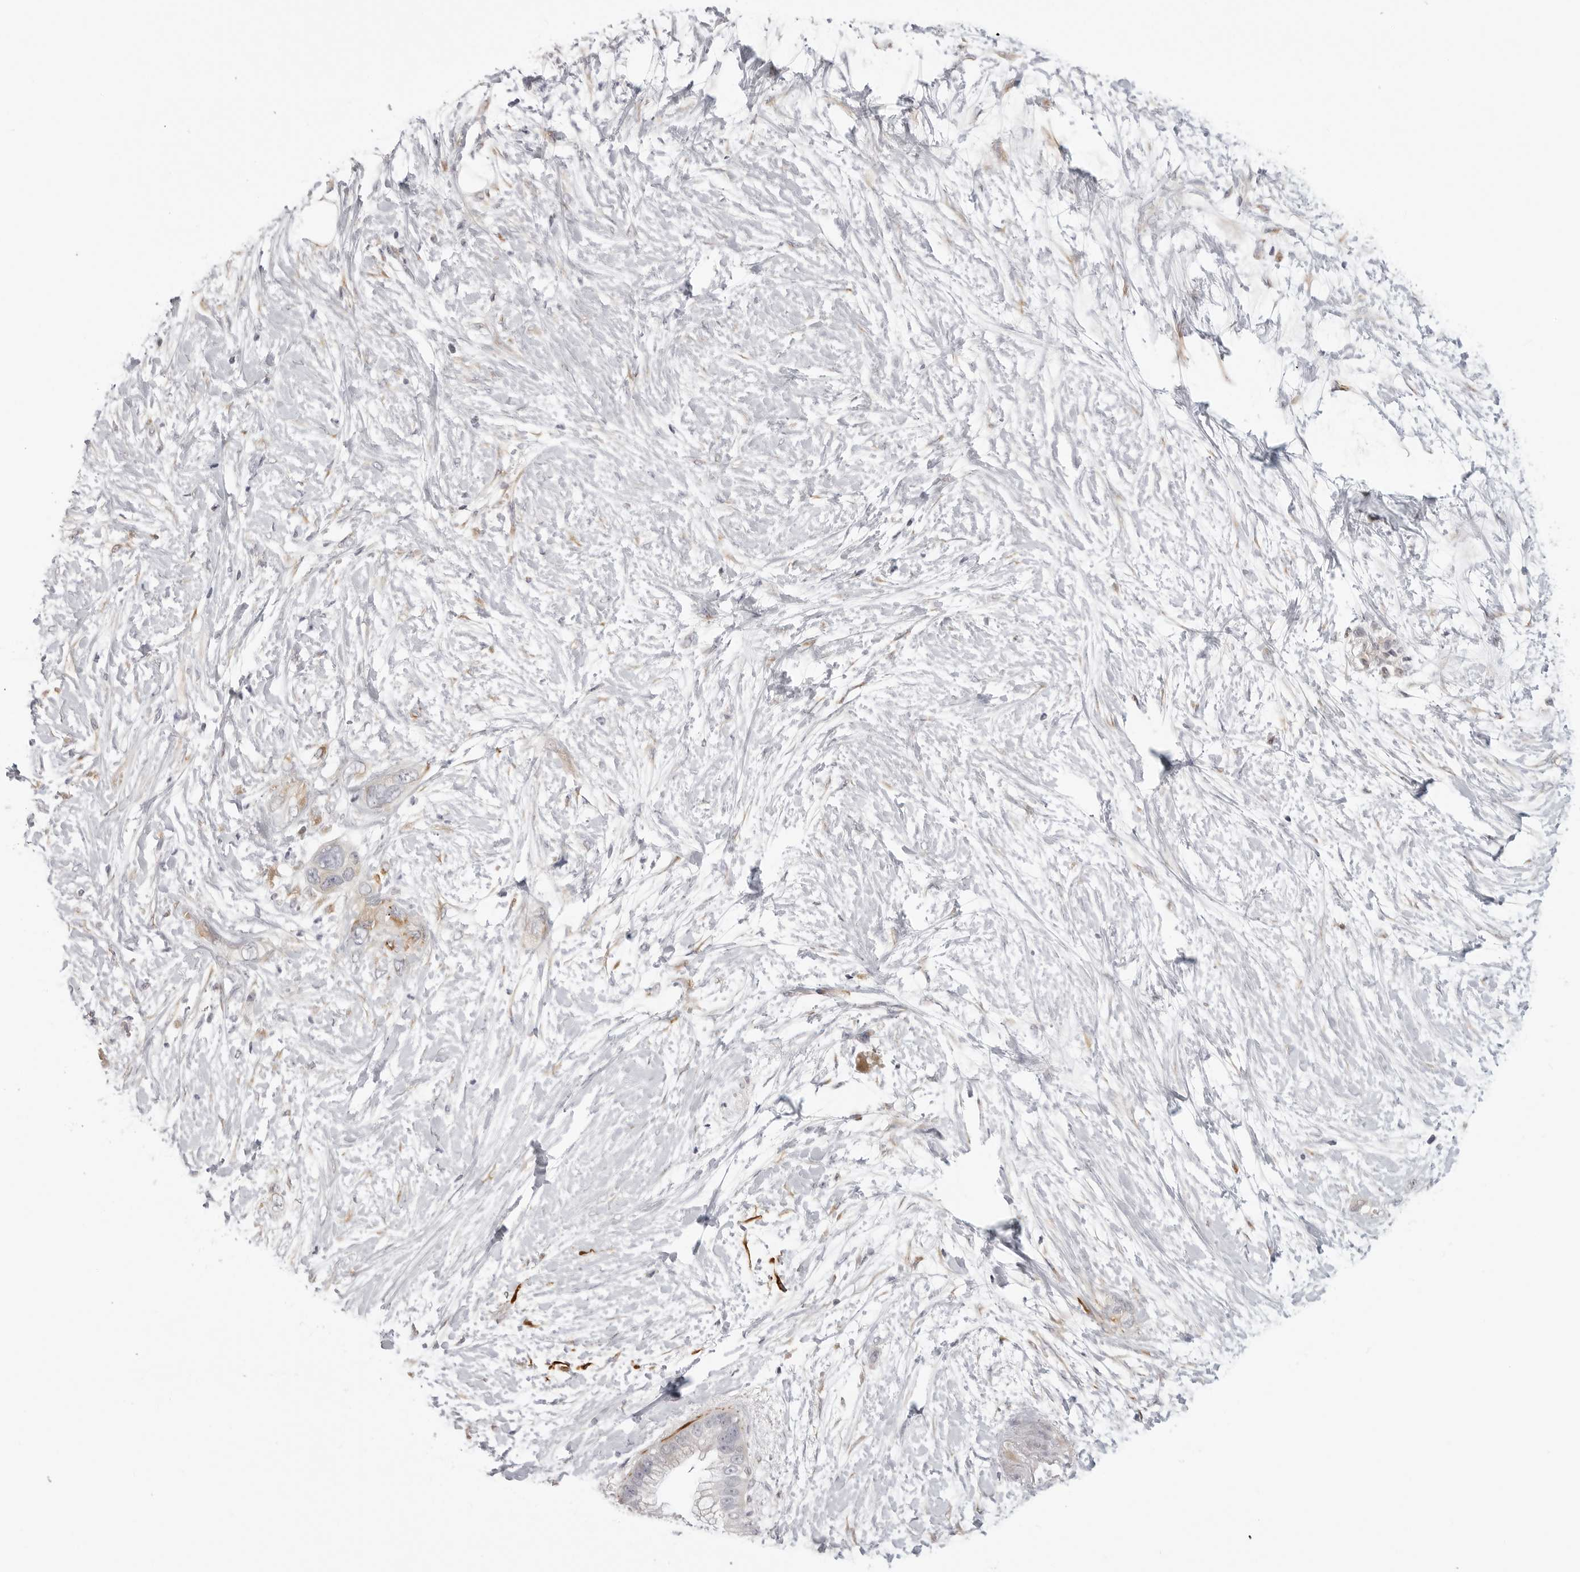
{"staining": {"intensity": "weak", "quantity": "<25%", "location": "cytoplasmic/membranous"}, "tissue": "pancreatic cancer", "cell_type": "Tumor cells", "image_type": "cancer", "snomed": [{"axis": "morphology", "description": "Adenocarcinoma, NOS"}, {"axis": "topography", "description": "Pancreas"}], "caption": "This is a micrograph of immunohistochemistry (IHC) staining of pancreatic cancer, which shows no expression in tumor cells. (DAB (3,3'-diaminobenzidine) immunohistochemistry (IHC) with hematoxylin counter stain).", "gene": "MAP7D1", "patient": {"sex": "male", "age": 53}}